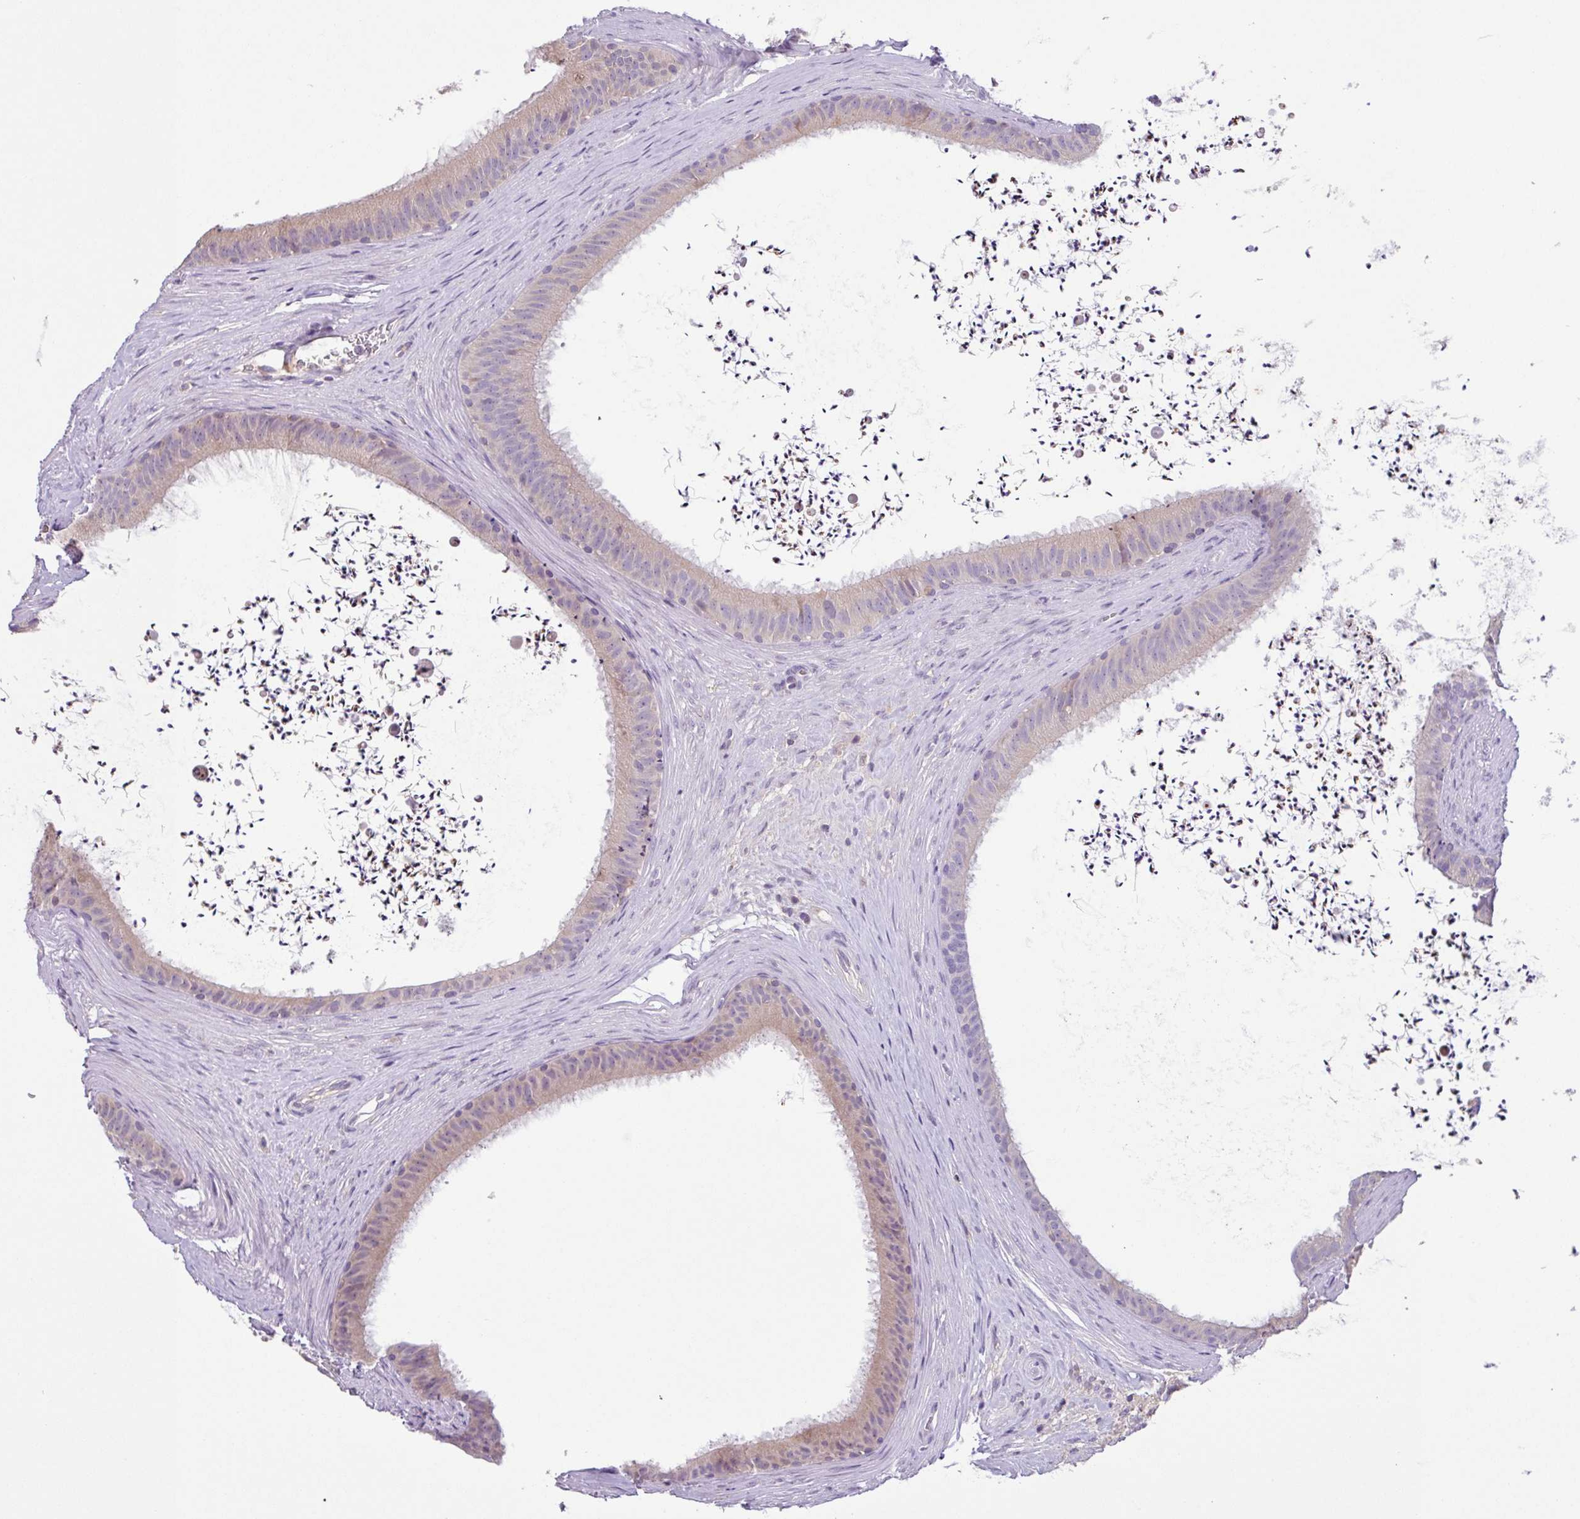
{"staining": {"intensity": "weak", "quantity": "<25%", "location": "cytoplasmic/membranous"}, "tissue": "epididymis", "cell_type": "Glandular cells", "image_type": "normal", "snomed": [{"axis": "morphology", "description": "Normal tissue, NOS"}, {"axis": "topography", "description": "Testis"}, {"axis": "topography", "description": "Epididymis"}], "caption": "A high-resolution micrograph shows IHC staining of unremarkable epididymis, which demonstrates no significant staining in glandular cells. (Brightfield microscopy of DAB immunohistochemistry at high magnification).", "gene": "SFTPB", "patient": {"sex": "male", "age": 41}}